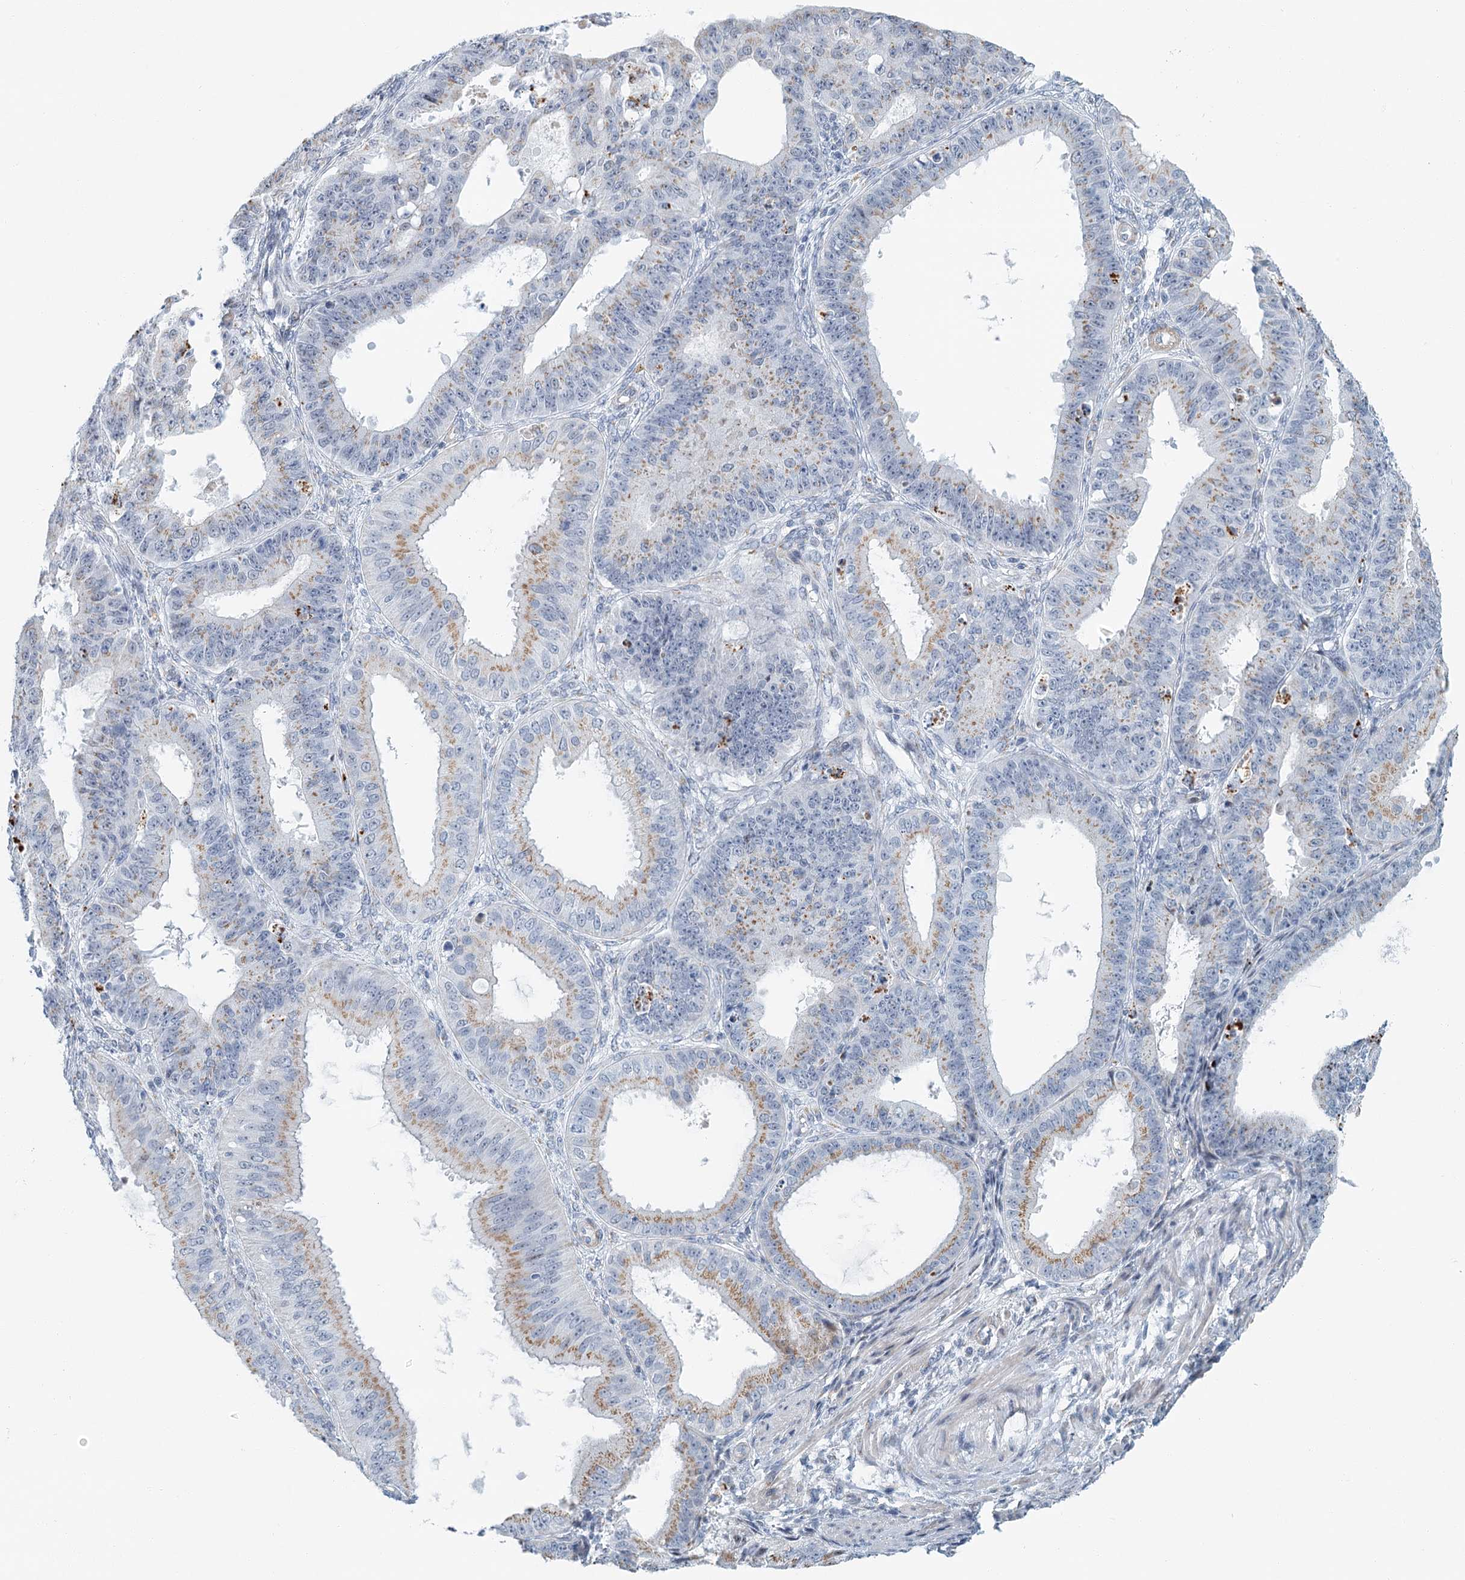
{"staining": {"intensity": "moderate", "quantity": "25%-75%", "location": "cytoplasmic/membranous"}, "tissue": "ovarian cancer", "cell_type": "Tumor cells", "image_type": "cancer", "snomed": [{"axis": "morphology", "description": "Carcinoma, endometroid"}, {"axis": "topography", "description": "Appendix"}, {"axis": "topography", "description": "Ovary"}], "caption": "Endometroid carcinoma (ovarian) stained with a brown dye displays moderate cytoplasmic/membranous positive expression in about 25%-75% of tumor cells.", "gene": "ZNF527", "patient": {"sex": "female", "age": 42}}